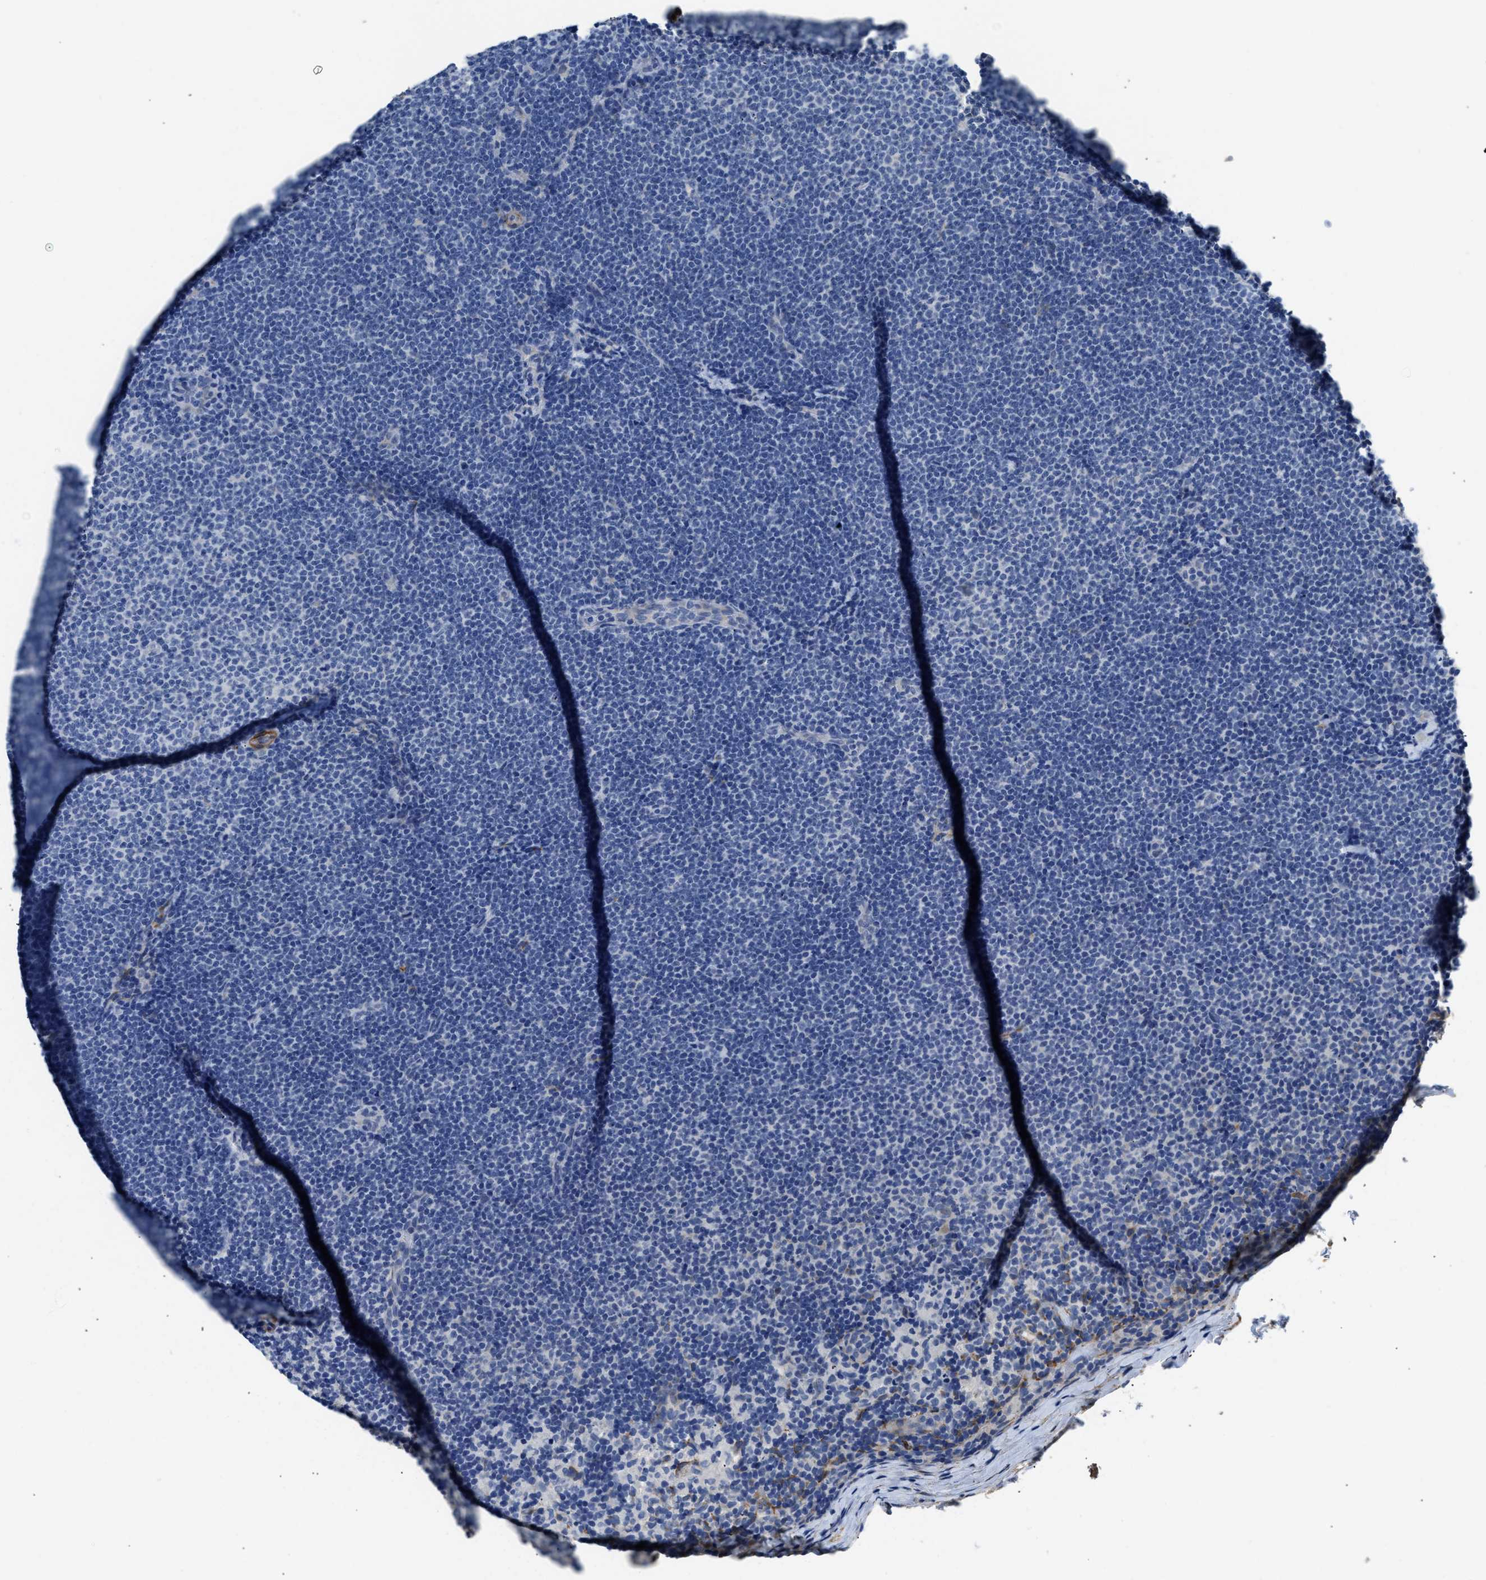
{"staining": {"intensity": "negative", "quantity": "none", "location": "none"}, "tissue": "lymphoma", "cell_type": "Tumor cells", "image_type": "cancer", "snomed": [{"axis": "morphology", "description": "Malignant lymphoma, non-Hodgkin's type, Low grade"}, {"axis": "topography", "description": "Lymph node"}], "caption": "This is an immunohistochemistry (IHC) histopathology image of low-grade malignant lymphoma, non-Hodgkin's type. There is no staining in tumor cells.", "gene": "ZSWIM5", "patient": {"sex": "female", "age": 53}}